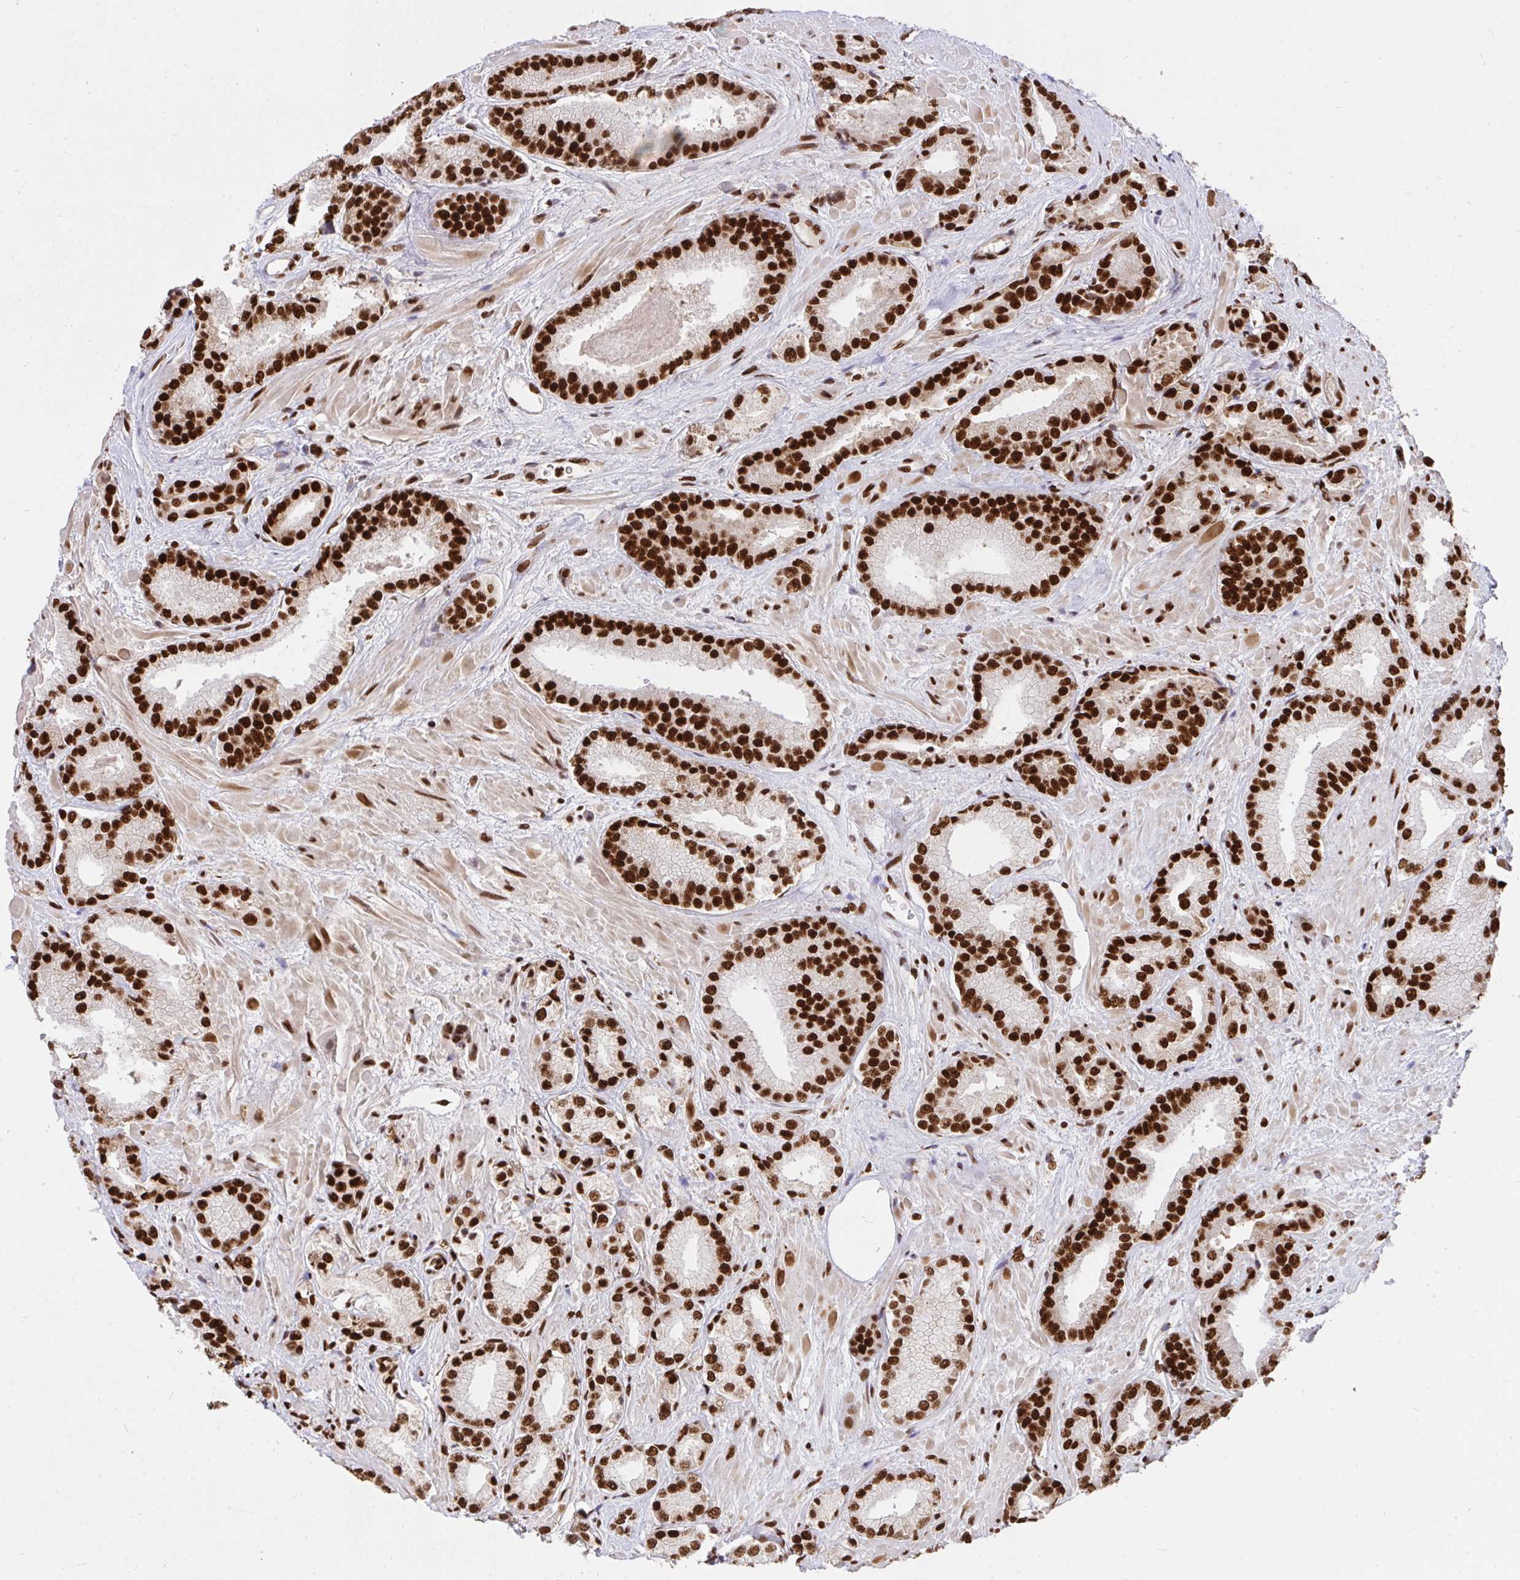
{"staining": {"intensity": "strong", "quantity": ">75%", "location": "nuclear"}, "tissue": "prostate cancer", "cell_type": "Tumor cells", "image_type": "cancer", "snomed": [{"axis": "morphology", "description": "Adenocarcinoma, High grade"}, {"axis": "topography", "description": "Prostate"}], "caption": "Immunohistochemistry (IHC) (DAB (3,3'-diaminobenzidine)) staining of prostate cancer (adenocarcinoma (high-grade)) reveals strong nuclear protein staining in approximately >75% of tumor cells.", "gene": "HNRNPL", "patient": {"sex": "male", "age": 56}}